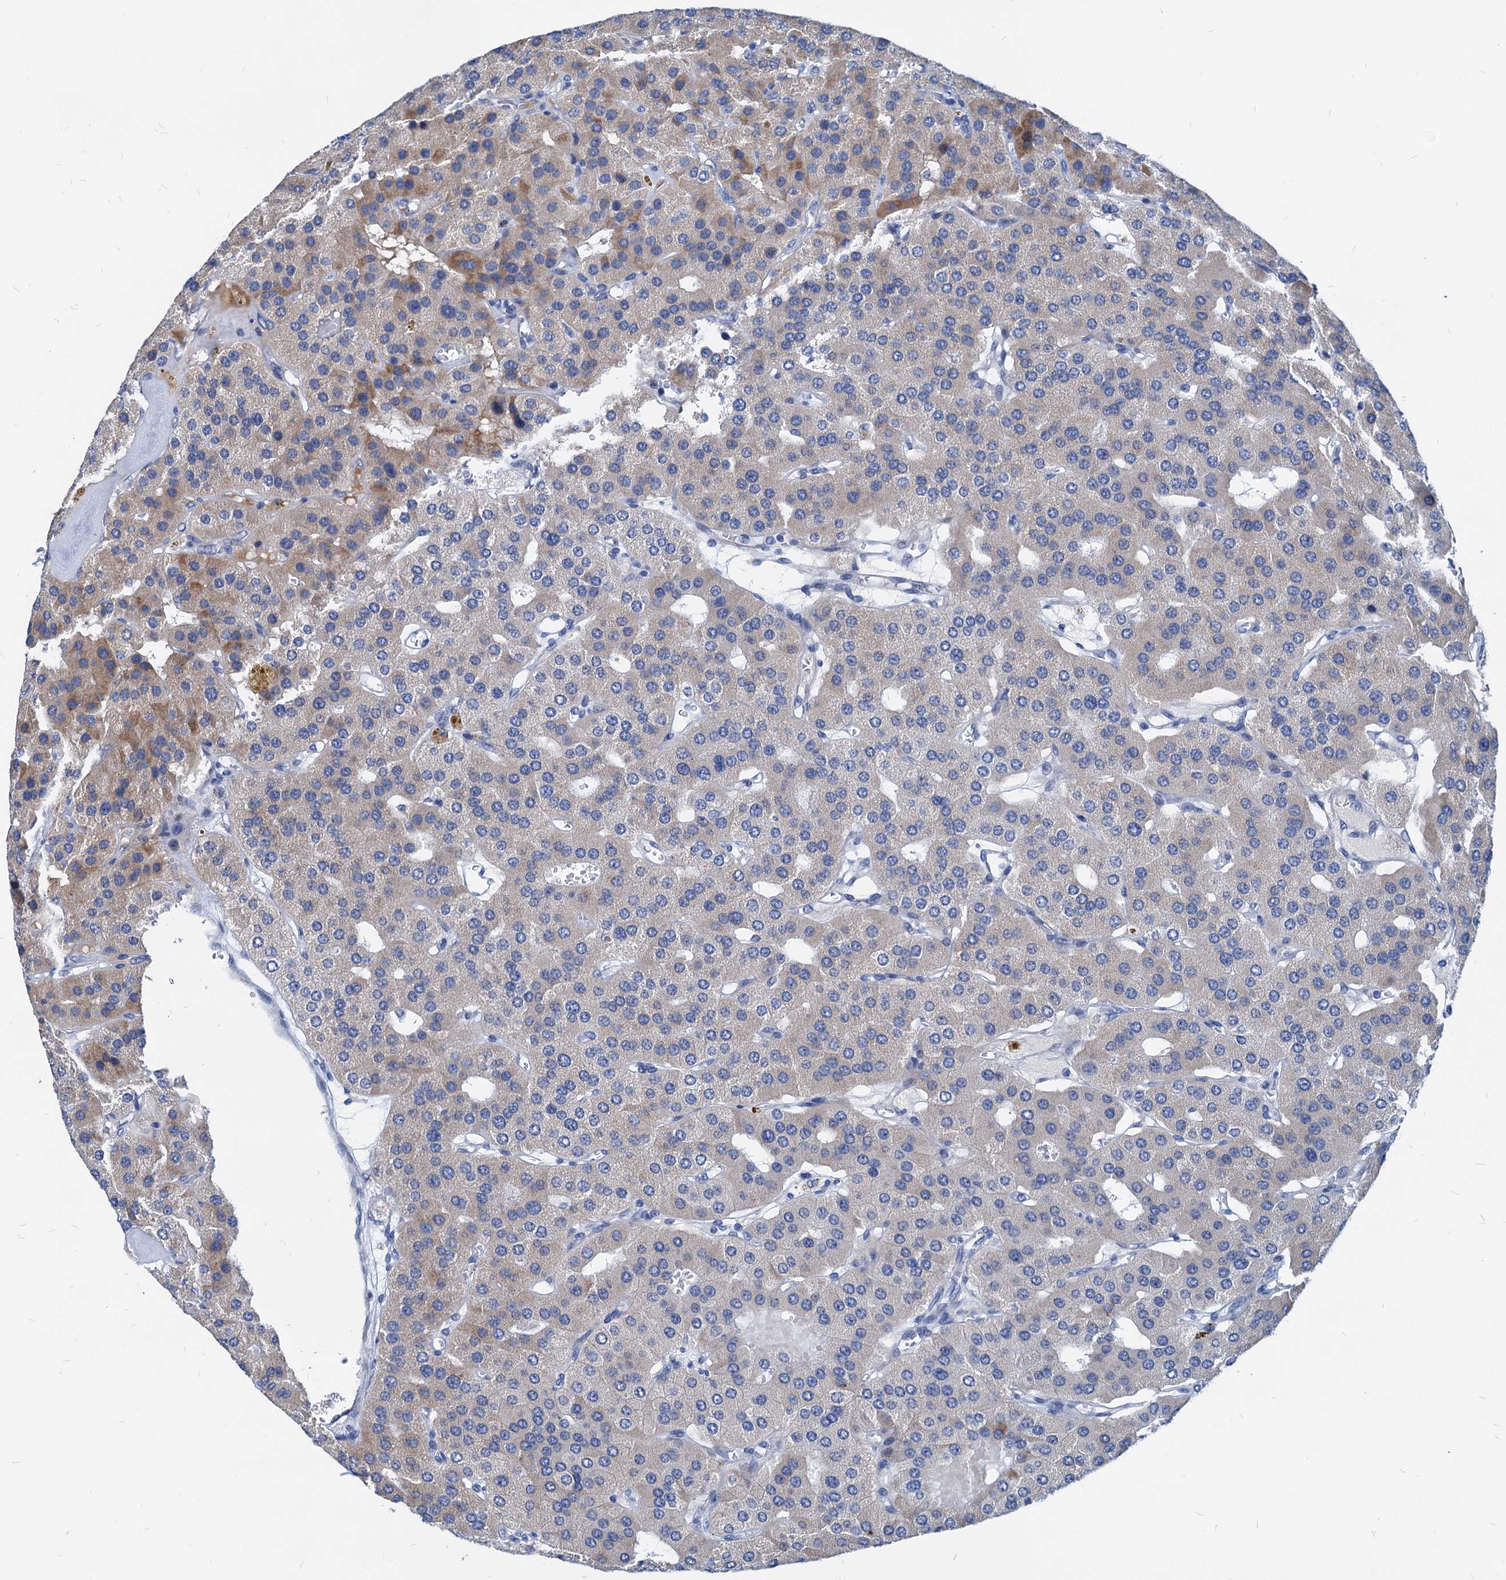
{"staining": {"intensity": "moderate", "quantity": "<25%", "location": "cytoplasmic/membranous"}, "tissue": "parathyroid gland", "cell_type": "Glandular cells", "image_type": "normal", "snomed": [{"axis": "morphology", "description": "Normal tissue, NOS"}, {"axis": "morphology", "description": "Adenoma, NOS"}, {"axis": "topography", "description": "Parathyroid gland"}], "caption": "Immunohistochemistry (IHC) (DAB (3,3'-diaminobenzidine)) staining of unremarkable parathyroid gland demonstrates moderate cytoplasmic/membranous protein positivity in about <25% of glandular cells. (Stains: DAB (3,3'-diaminobenzidine) in brown, nuclei in blue, Microscopy: brightfield microscopy at high magnification).", "gene": "HSF2", "patient": {"sex": "female", "age": 86}}